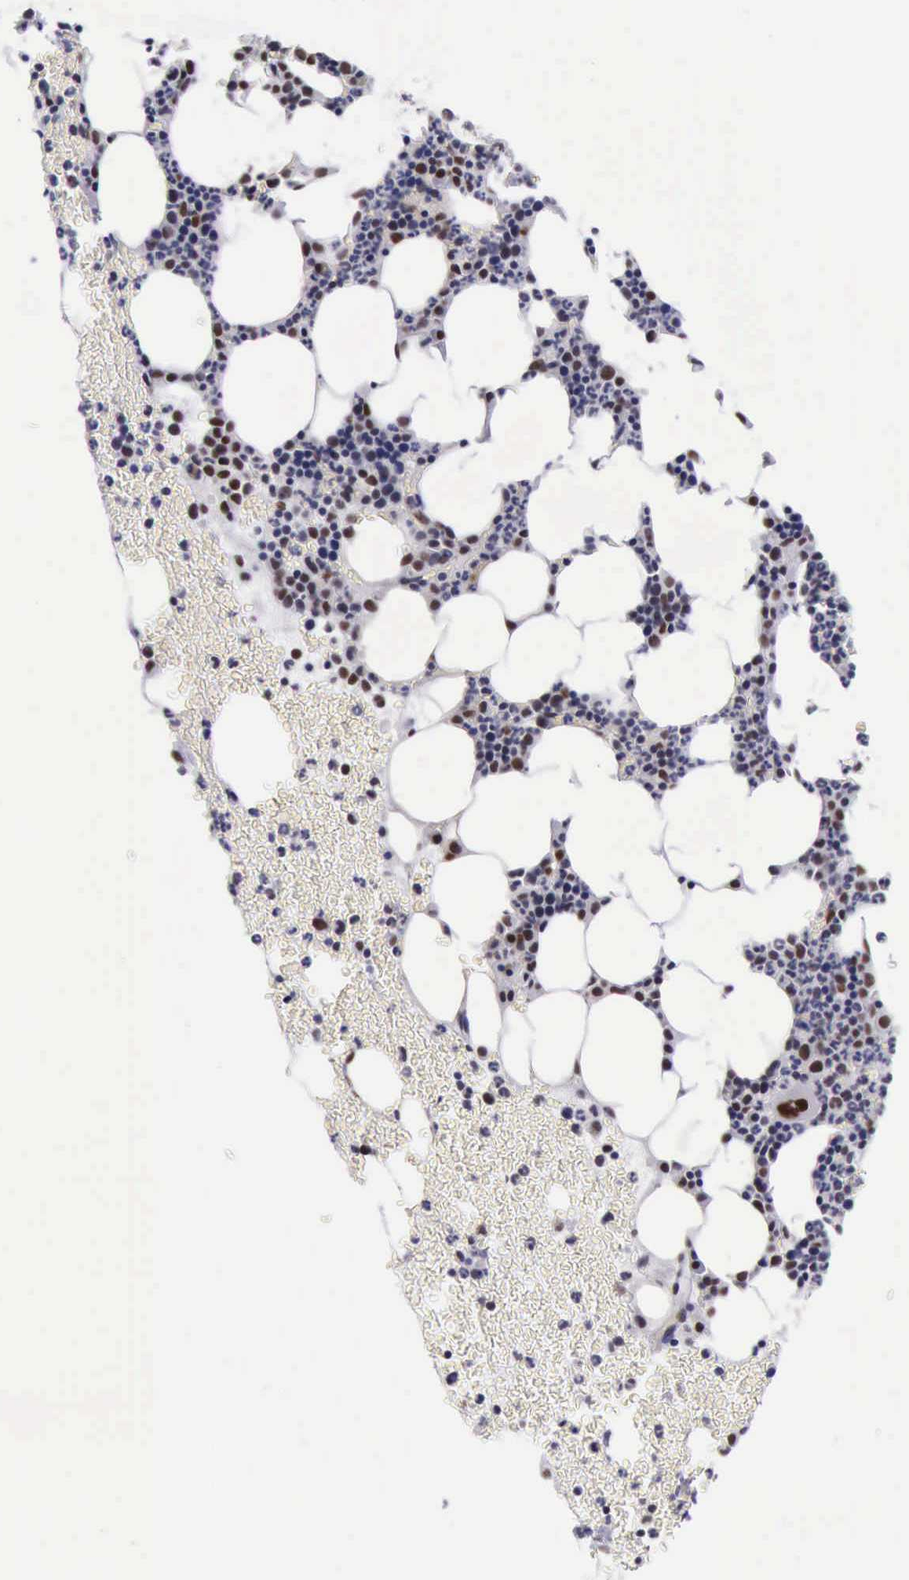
{"staining": {"intensity": "weak", "quantity": "<25%", "location": "nuclear"}, "tissue": "bone marrow", "cell_type": "Hematopoietic cells", "image_type": "normal", "snomed": [{"axis": "morphology", "description": "Normal tissue, NOS"}, {"axis": "topography", "description": "Bone marrow"}], "caption": "IHC image of unremarkable human bone marrow stained for a protein (brown), which displays no staining in hematopoietic cells.", "gene": "ERCC4", "patient": {"sex": "female", "age": 53}}